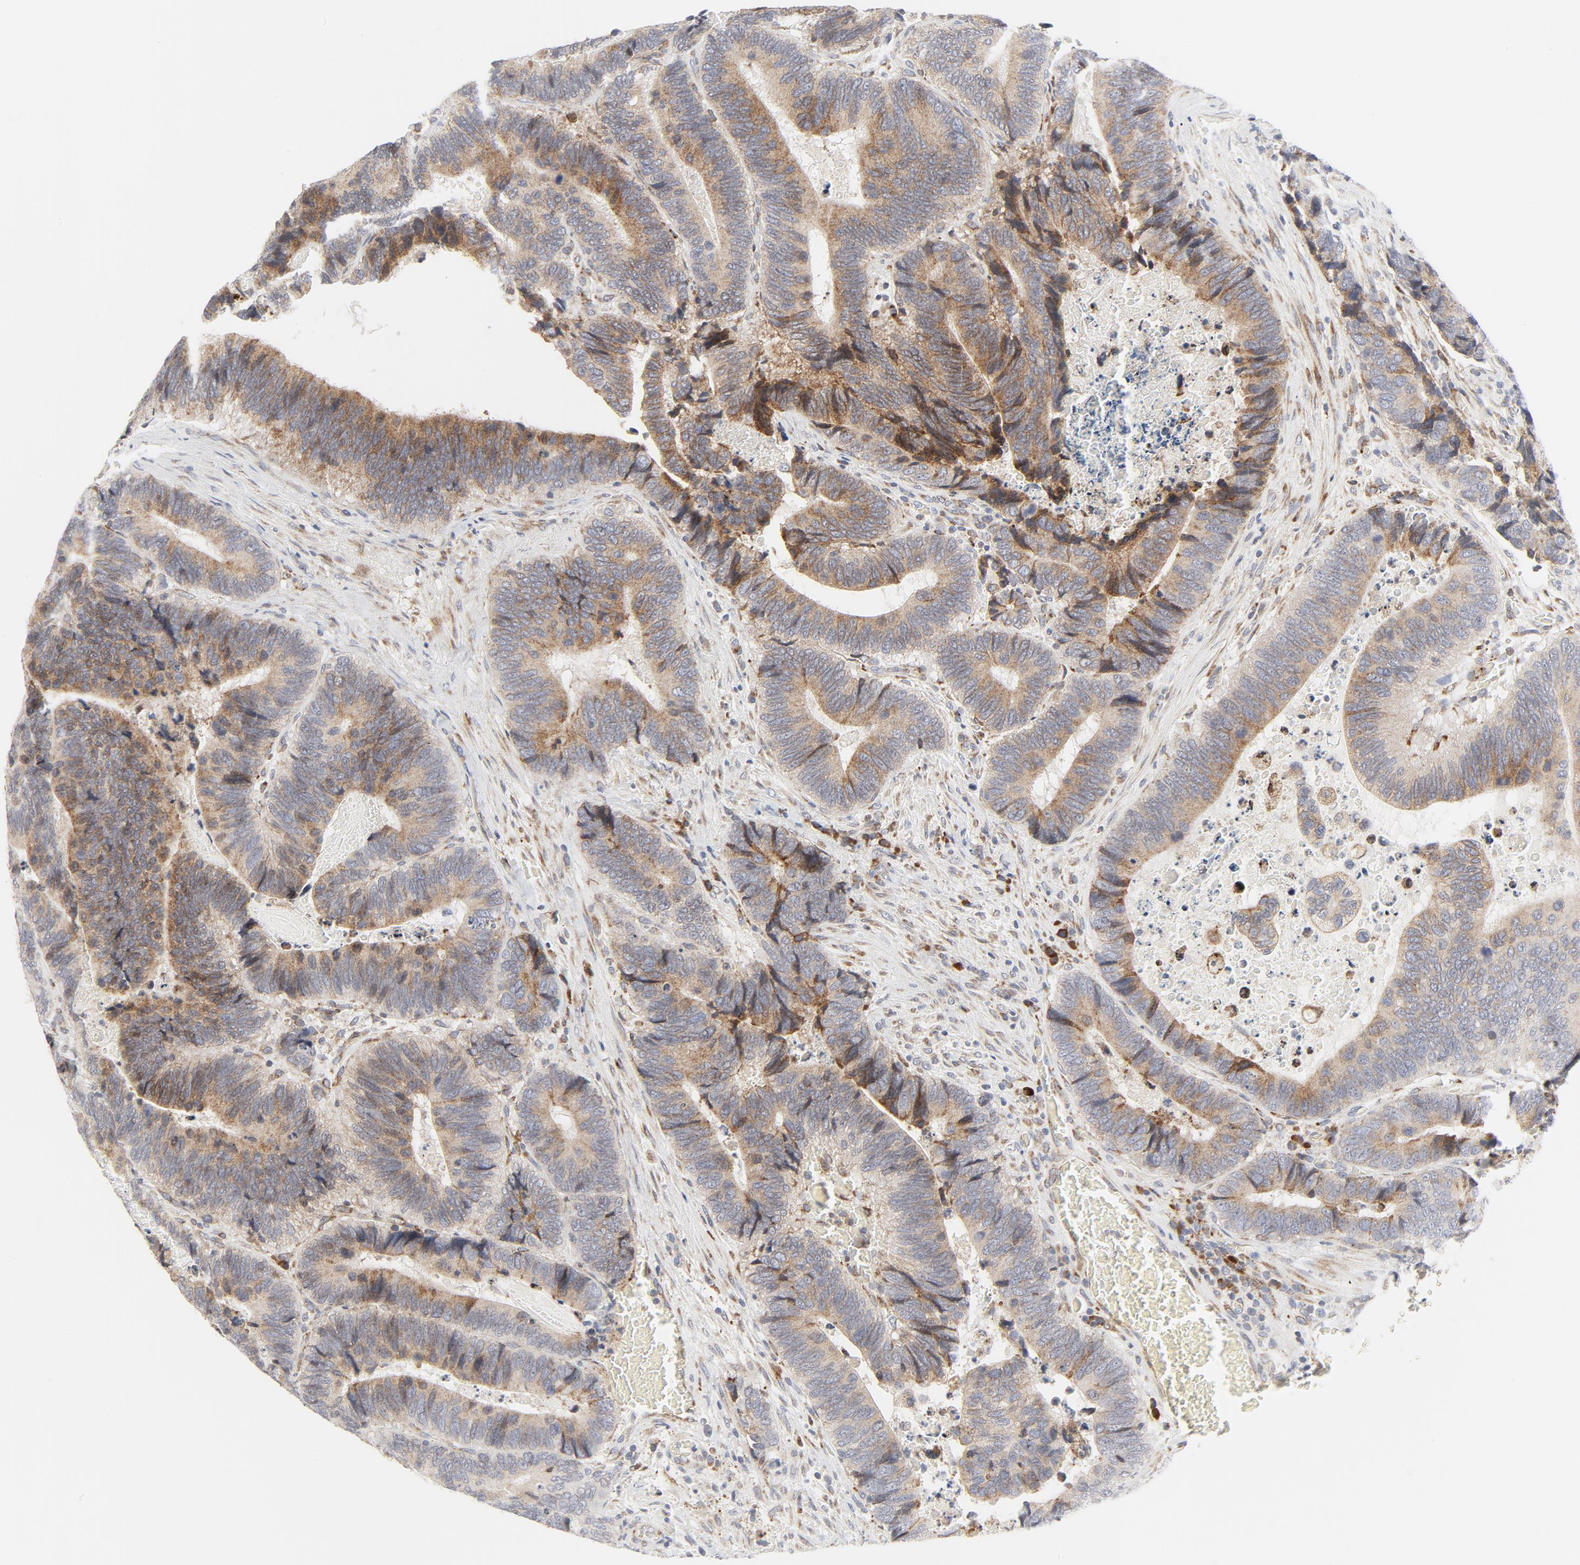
{"staining": {"intensity": "moderate", "quantity": ">75%", "location": "cytoplasmic/membranous"}, "tissue": "colorectal cancer", "cell_type": "Tumor cells", "image_type": "cancer", "snomed": [{"axis": "morphology", "description": "Adenocarcinoma, NOS"}, {"axis": "topography", "description": "Colon"}], "caption": "Immunohistochemical staining of colorectal cancer (adenocarcinoma) exhibits medium levels of moderate cytoplasmic/membranous staining in approximately >75% of tumor cells. Immunohistochemistry stains the protein in brown and the nuclei are stained blue.", "gene": "LRP6", "patient": {"sex": "male", "age": 72}}